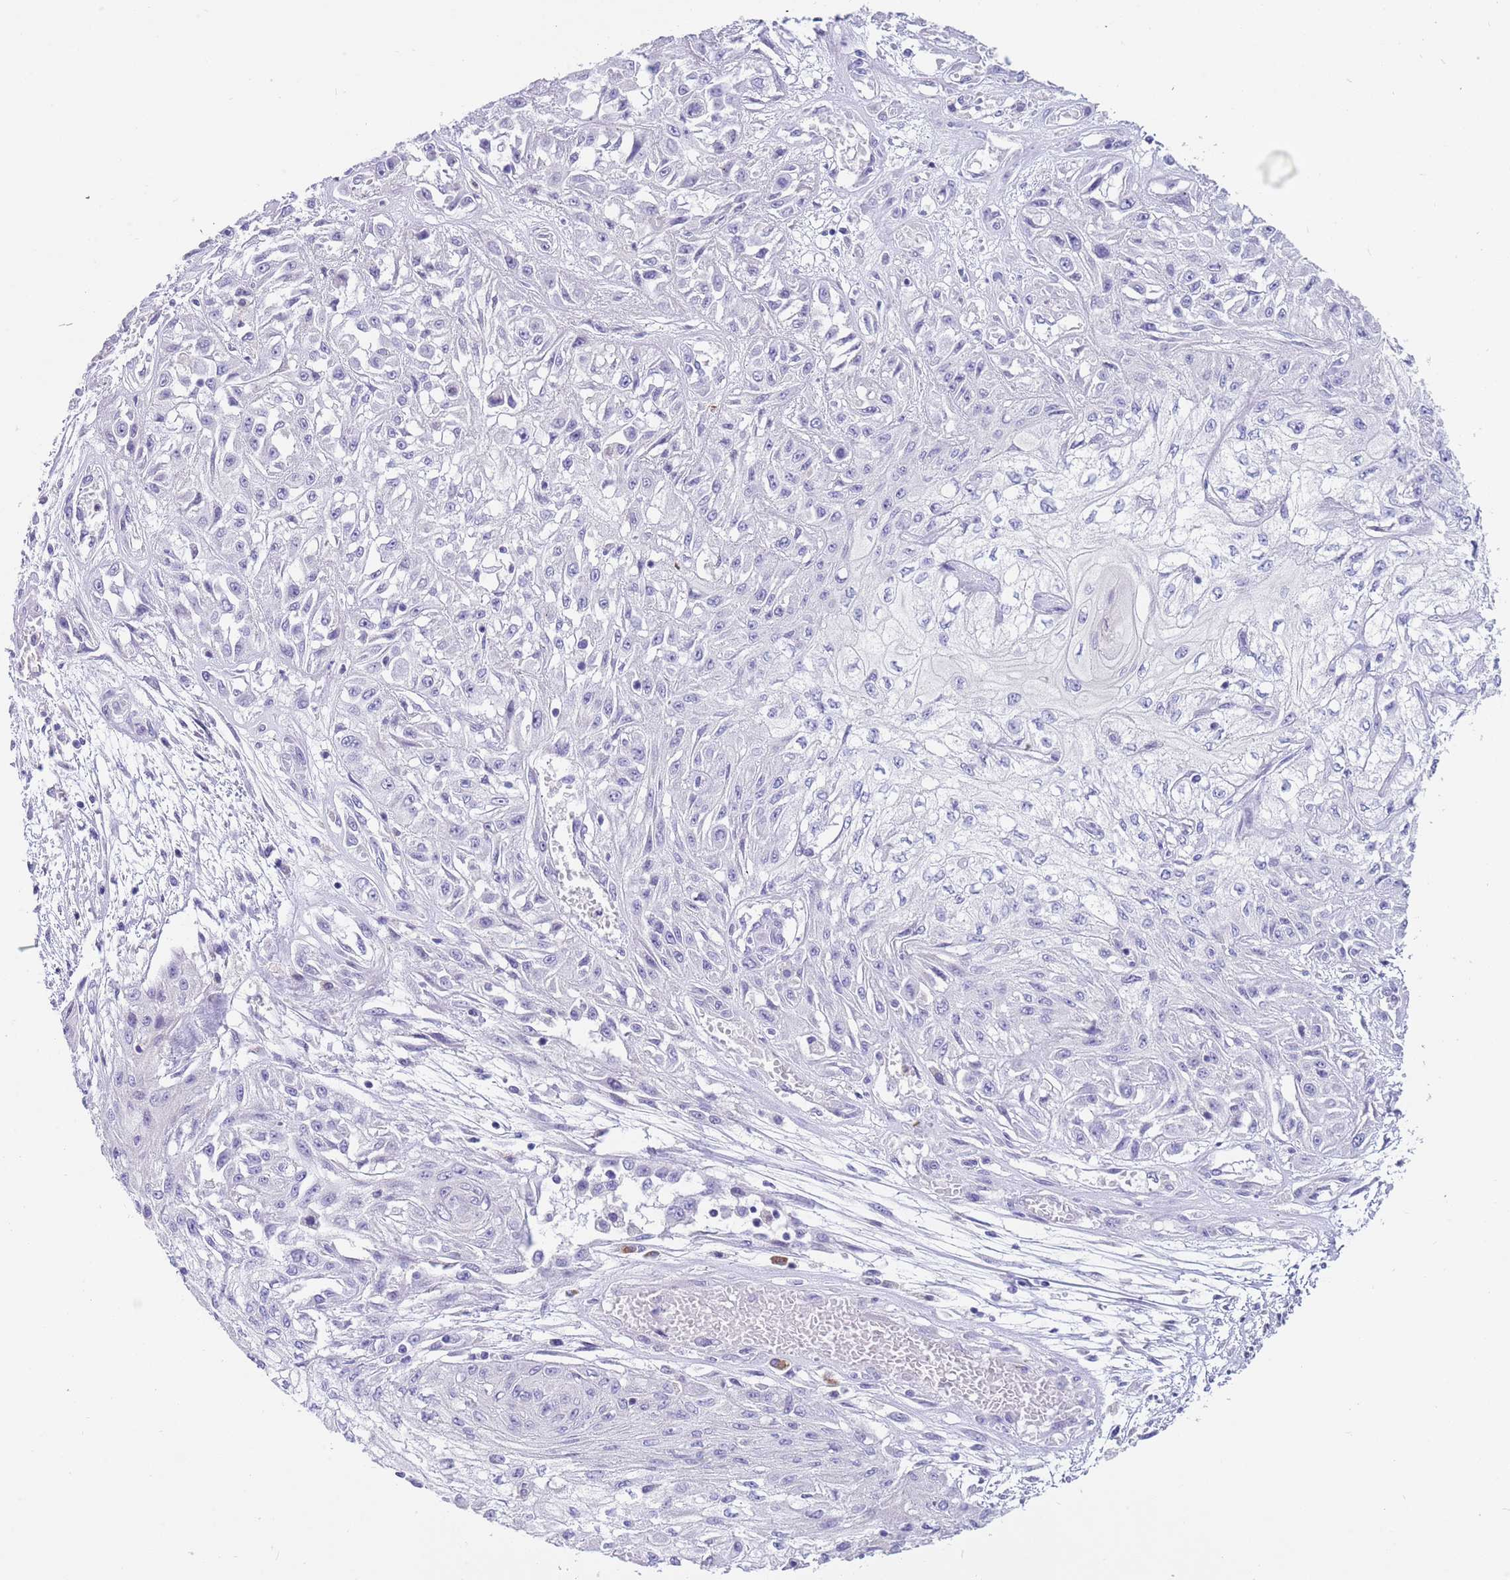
{"staining": {"intensity": "negative", "quantity": "none", "location": "none"}, "tissue": "skin cancer", "cell_type": "Tumor cells", "image_type": "cancer", "snomed": [{"axis": "morphology", "description": "Squamous cell carcinoma, NOS"}, {"axis": "morphology", "description": "Squamous cell carcinoma, metastatic, NOS"}, {"axis": "topography", "description": "Skin"}, {"axis": "topography", "description": "Lymph node"}], "caption": "Skin metastatic squamous cell carcinoma was stained to show a protein in brown. There is no significant staining in tumor cells.", "gene": "TYW1", "patient": {"sex": "male", "age": 75}}